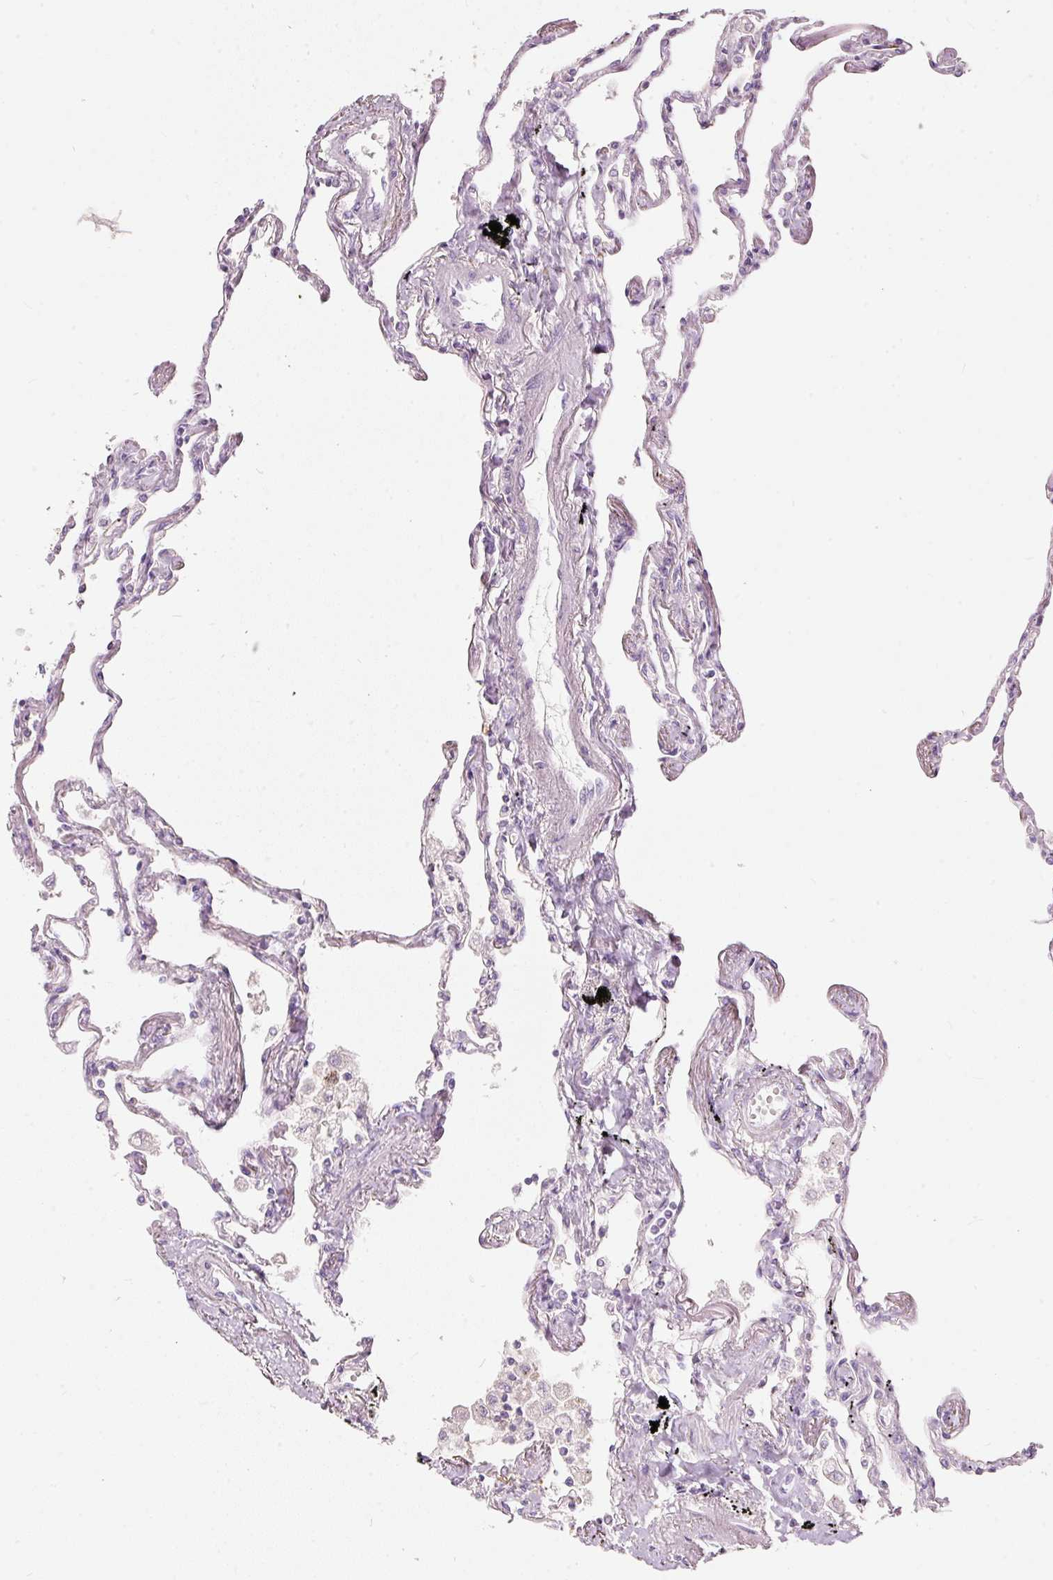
{"staining": {"intensity": "moderate", "quantity": "<25%", "location": "cytoplasmic/membranous"}, "tissue": "lung", "cell_type": "Alveolar cells", "image_type": "normal", "snomed": [{"axis": "morphology", "description": "Normal tissue, NOS"}, {"axis": "topography", "description": "Lung"}], "caption": "High-power microscopy captured an IHC photomicrograph of unremarkable lung, revealing moderate cytoplasmic/membranous positivity in approximately <25% of alveolar cells.", "gene": "MTHFD2", "patient": {"sex": "female", "age": 67}}